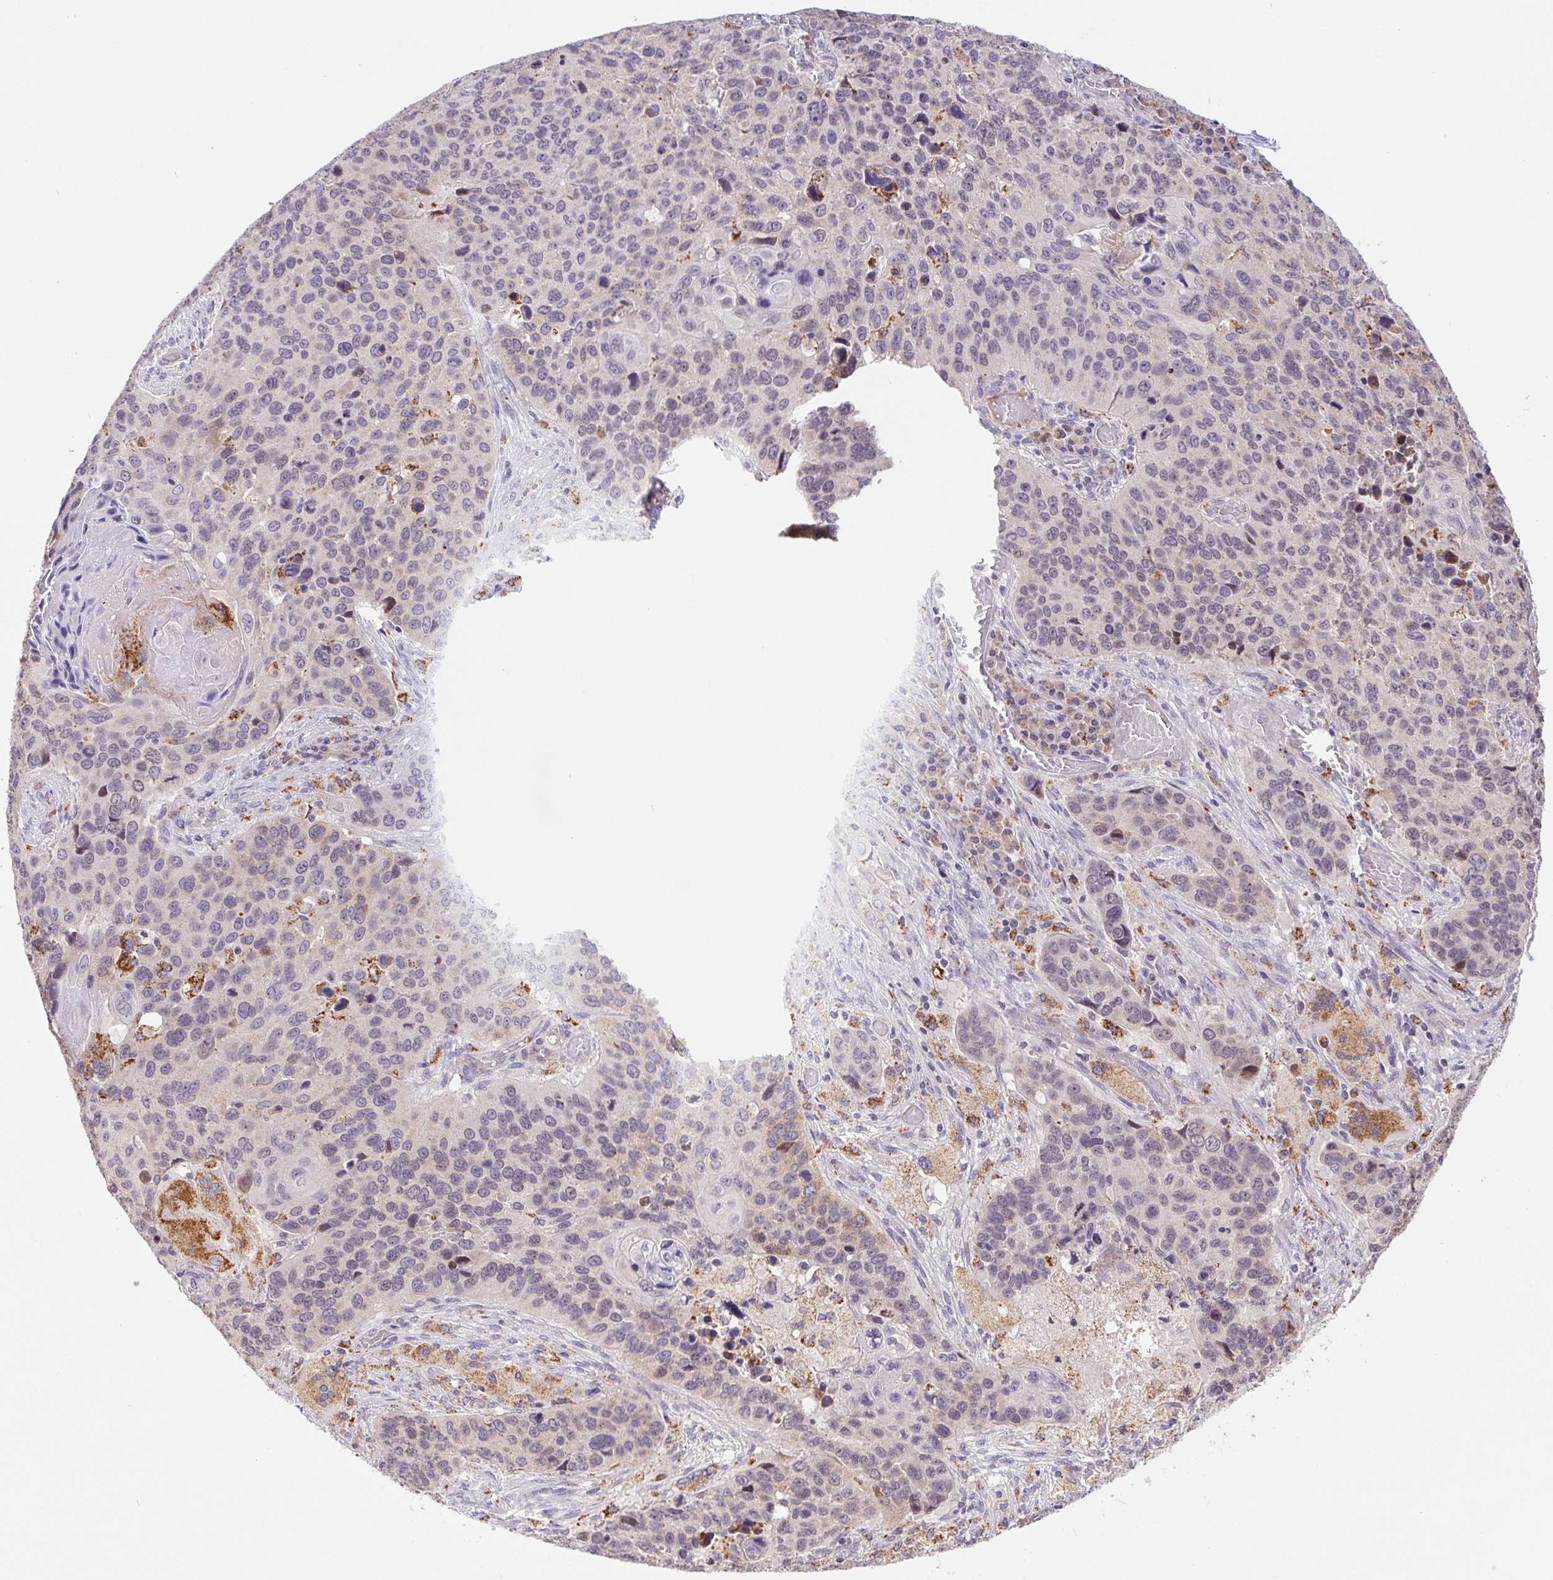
{"staining": {"intensity": "negative", "quantity": "none", "location": "none"}, "tissue": "lung cancer", "cell_type": "Tumor cells", "image_type": "cancer", "snomed": [{"axis": "morphology", "description": "Squamous cell carcinoma, NOS"}, {"axis": "topography", "description": "Lung"}], "caption": "High power microscopy micrograph of an immunohistochemistry (IHC) image of lung cancer, revealing no significant expression in tumor cells.", "gene": "EMC6", "patient": {"sex": "male", "age": 68}}